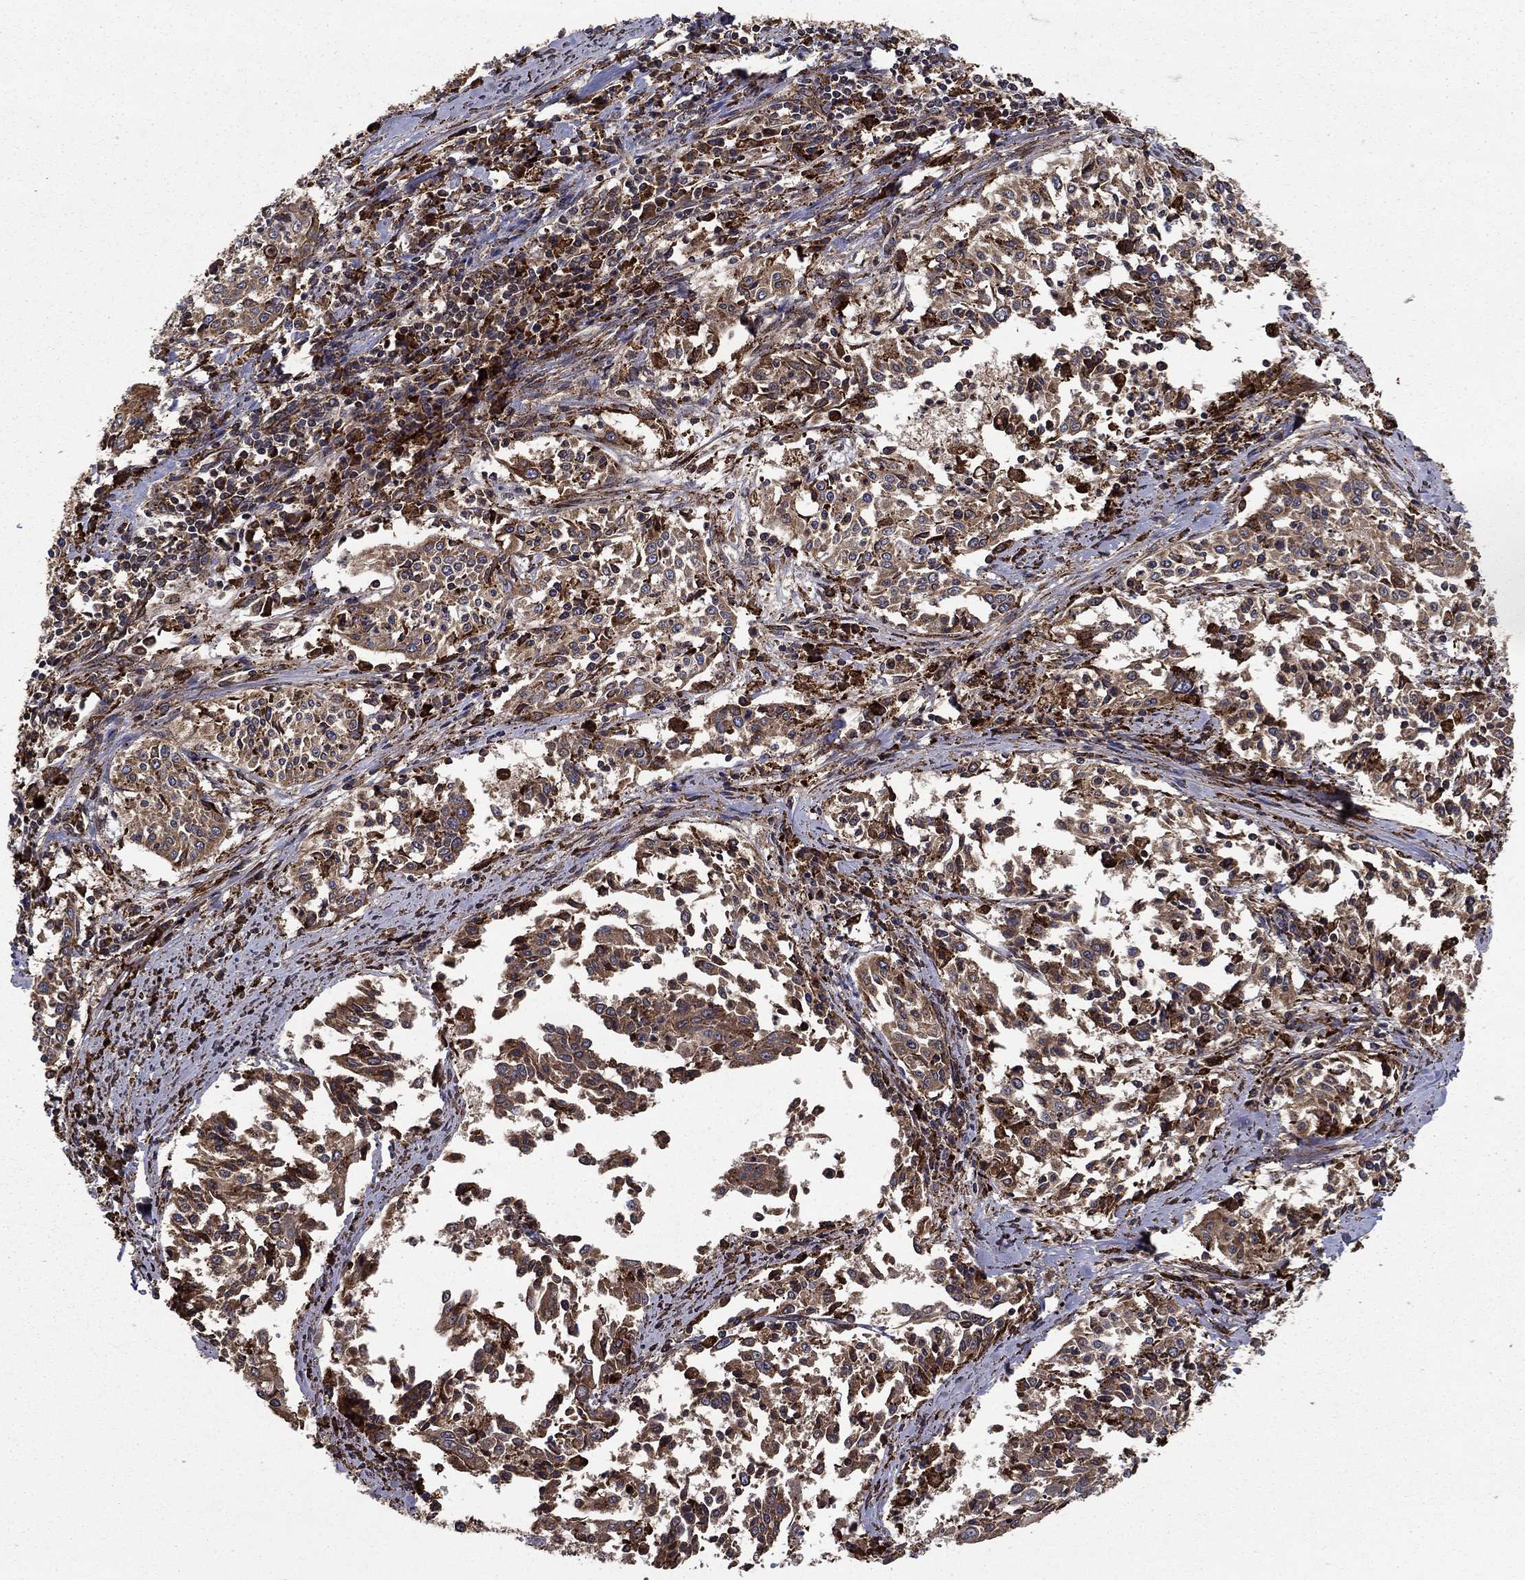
{"staining": {"intensity": "moderate", "quantity": "25%-75%", "location": "cytoplasmic/membranous"}, "tissue": "cervical cancer", "cell_type": "Tumor cells", "image_type": "cancer", "snomed": [{"axis": "morphology", "description": "Squamous cell carcinoma, NOS"}, {"axis": "topography", "description": "Cervix"}], "caption": "Human cervical cancer stained with a protein marker reveals moderate staining in tumor cells.", "gene": "BABAM2", "patient": {"sex": "female", "age": 41}}